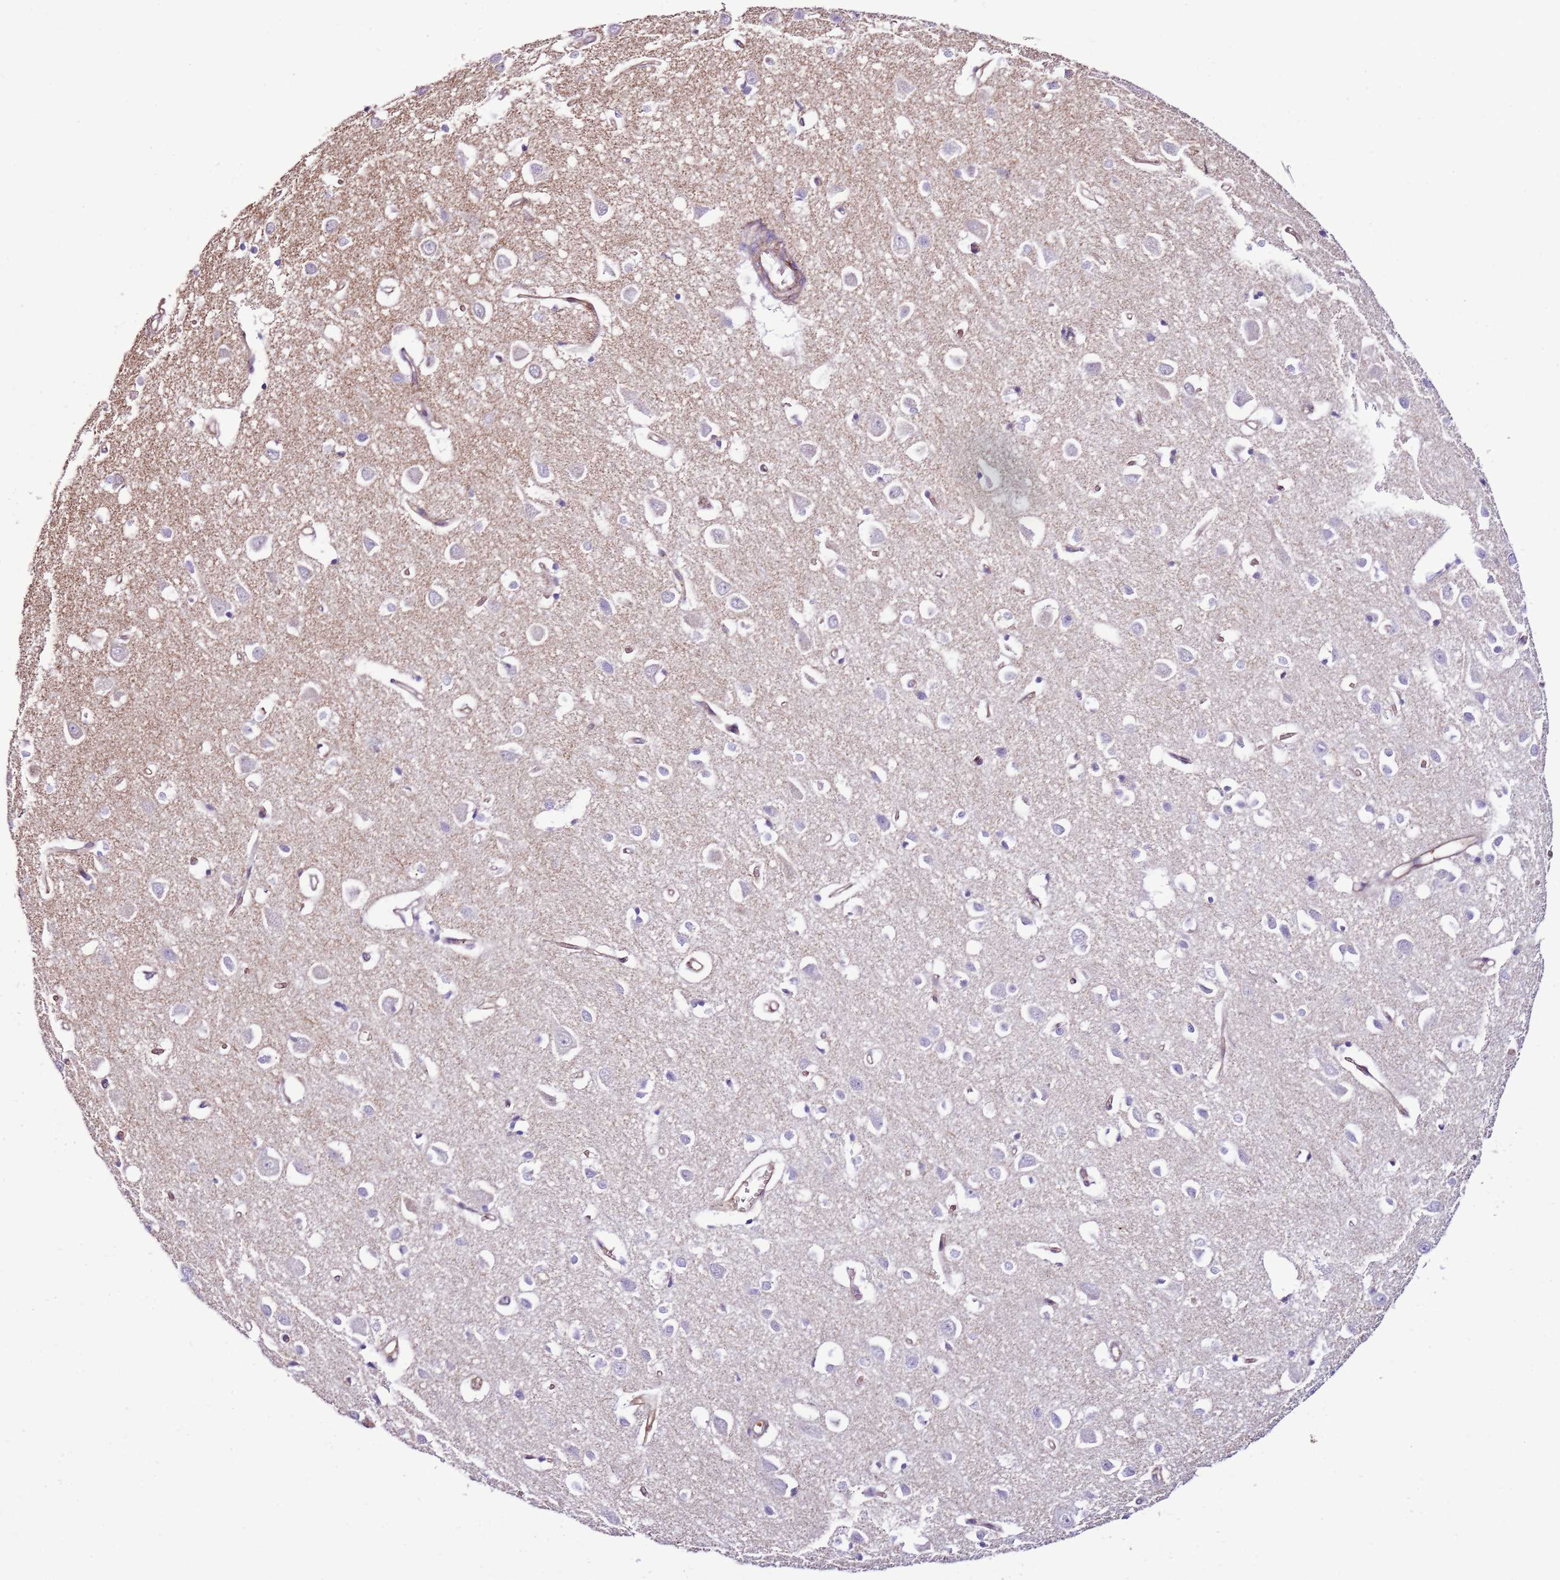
{"staining": {"intensity": "moderate", "quantity": "25%-75%", "location": "cytoplasmic/membranous"}, "tissue": "cerebral cortex", "cell_type": "Endothelial cells", "image_type": "normal", "snomed": [{"axis": "morphology", "description": "Normal tissue, NOS"}, {"axis": "topography", "description": "Cerebral cortex"}], "caption": "Cerebral cortex stained with a brown dye displays moderate cytoplasmic/membranous positive positivity in about 25%-75% of endothelial cells.", "gene": "GFRAL", "patient": {"sex": "female", "age": 64}}